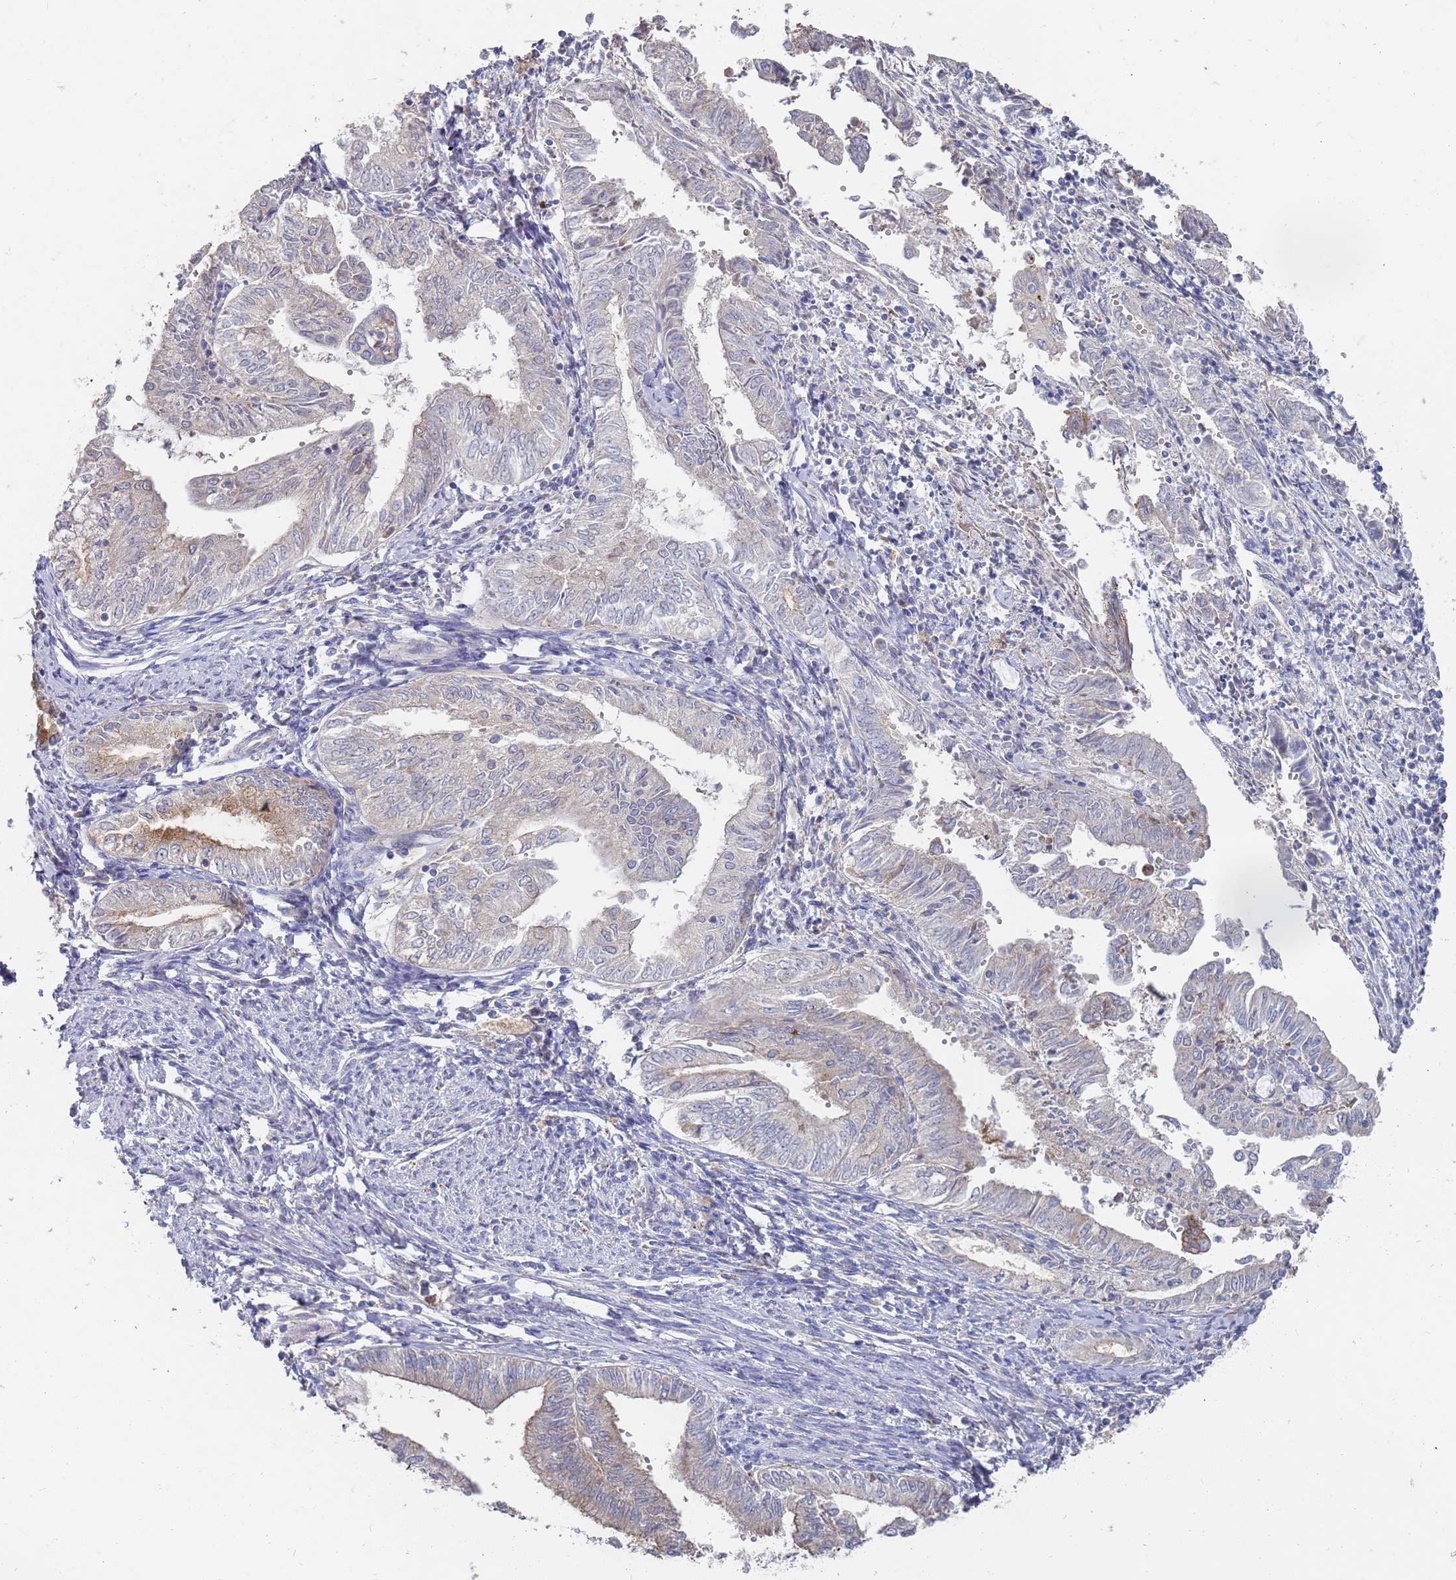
{"staining": {"intensity": "weak", "quantity": "<25%", "location": "cytoplasmic/membranous"}, "tissue": "endometrial cancer", "cell_type": "Tumor cells", "image_type": "cancer", "snomed": [{"axis": "morphology", "description": "Adenocarcinoma, NOS"}, {"axis": "topography", "description": "Endometrium"}], "caption": "Tumor cells show no significant expression in adenocarcinoma (endometrial).", "gene": "VRK2", "patient": {"sex": "female", "age": 66}}